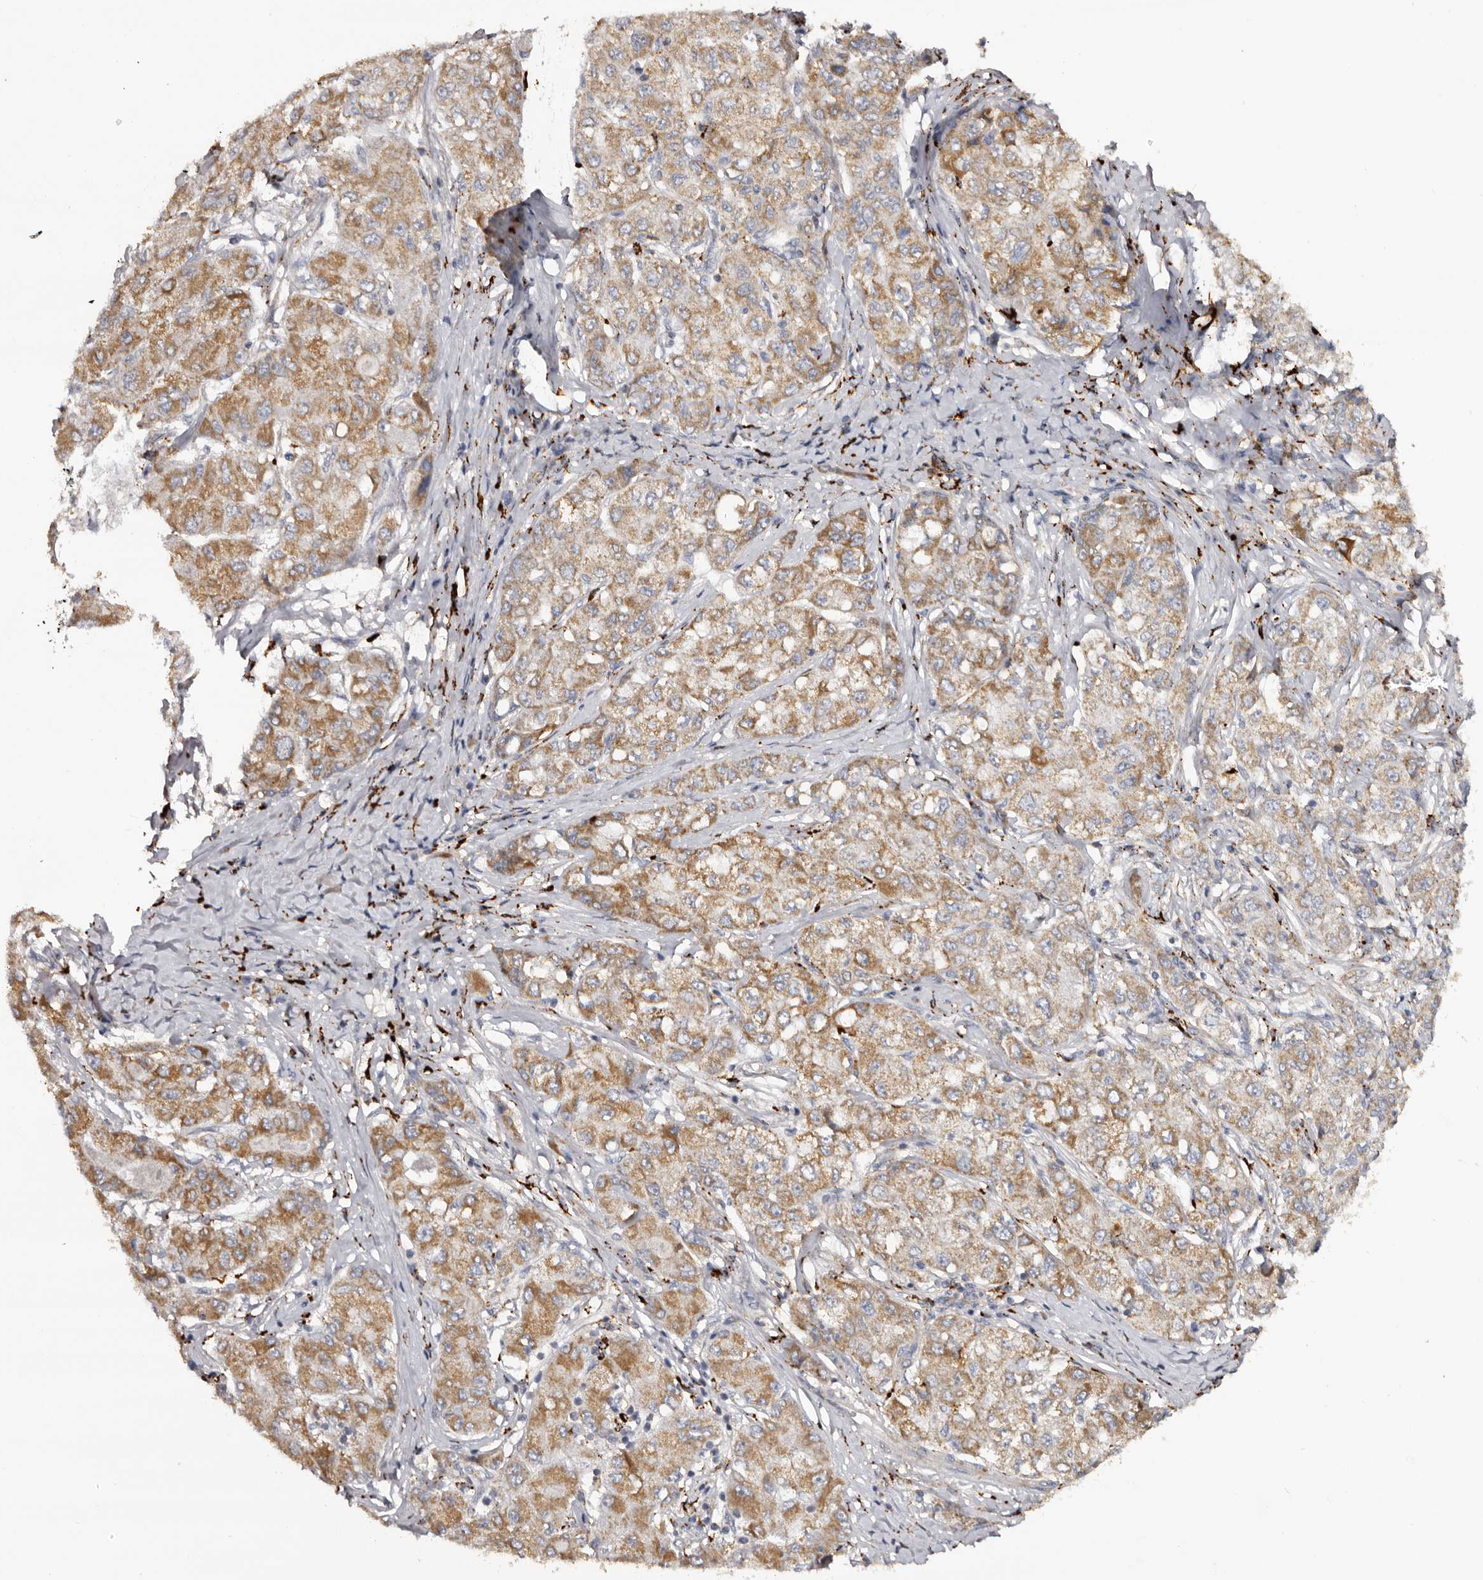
{"staining": {"intensity": "moderate", "quantity": ">75%", "location": "cytoplasmic/membranous"}, "tissue": "liver cancer", "cell_type": "Tumor cells", "image_type": "cancer", "snomed": [{"axis": "morphology", "description": "Carcinoma, Hepatocellular, NOS"}, {"axis": "topography", "description": "Liver"}], "caption": "A high-resolution image shows immunohistochemistry staining of liver hepatocellular carcinoma, which demonstrates moderate cytoplasmic/membranous staining in about >75% of tumor cells. Nuclei are stained in blue.", "gene": "MECR", "patient": {"sex": "male", "age": 80}}